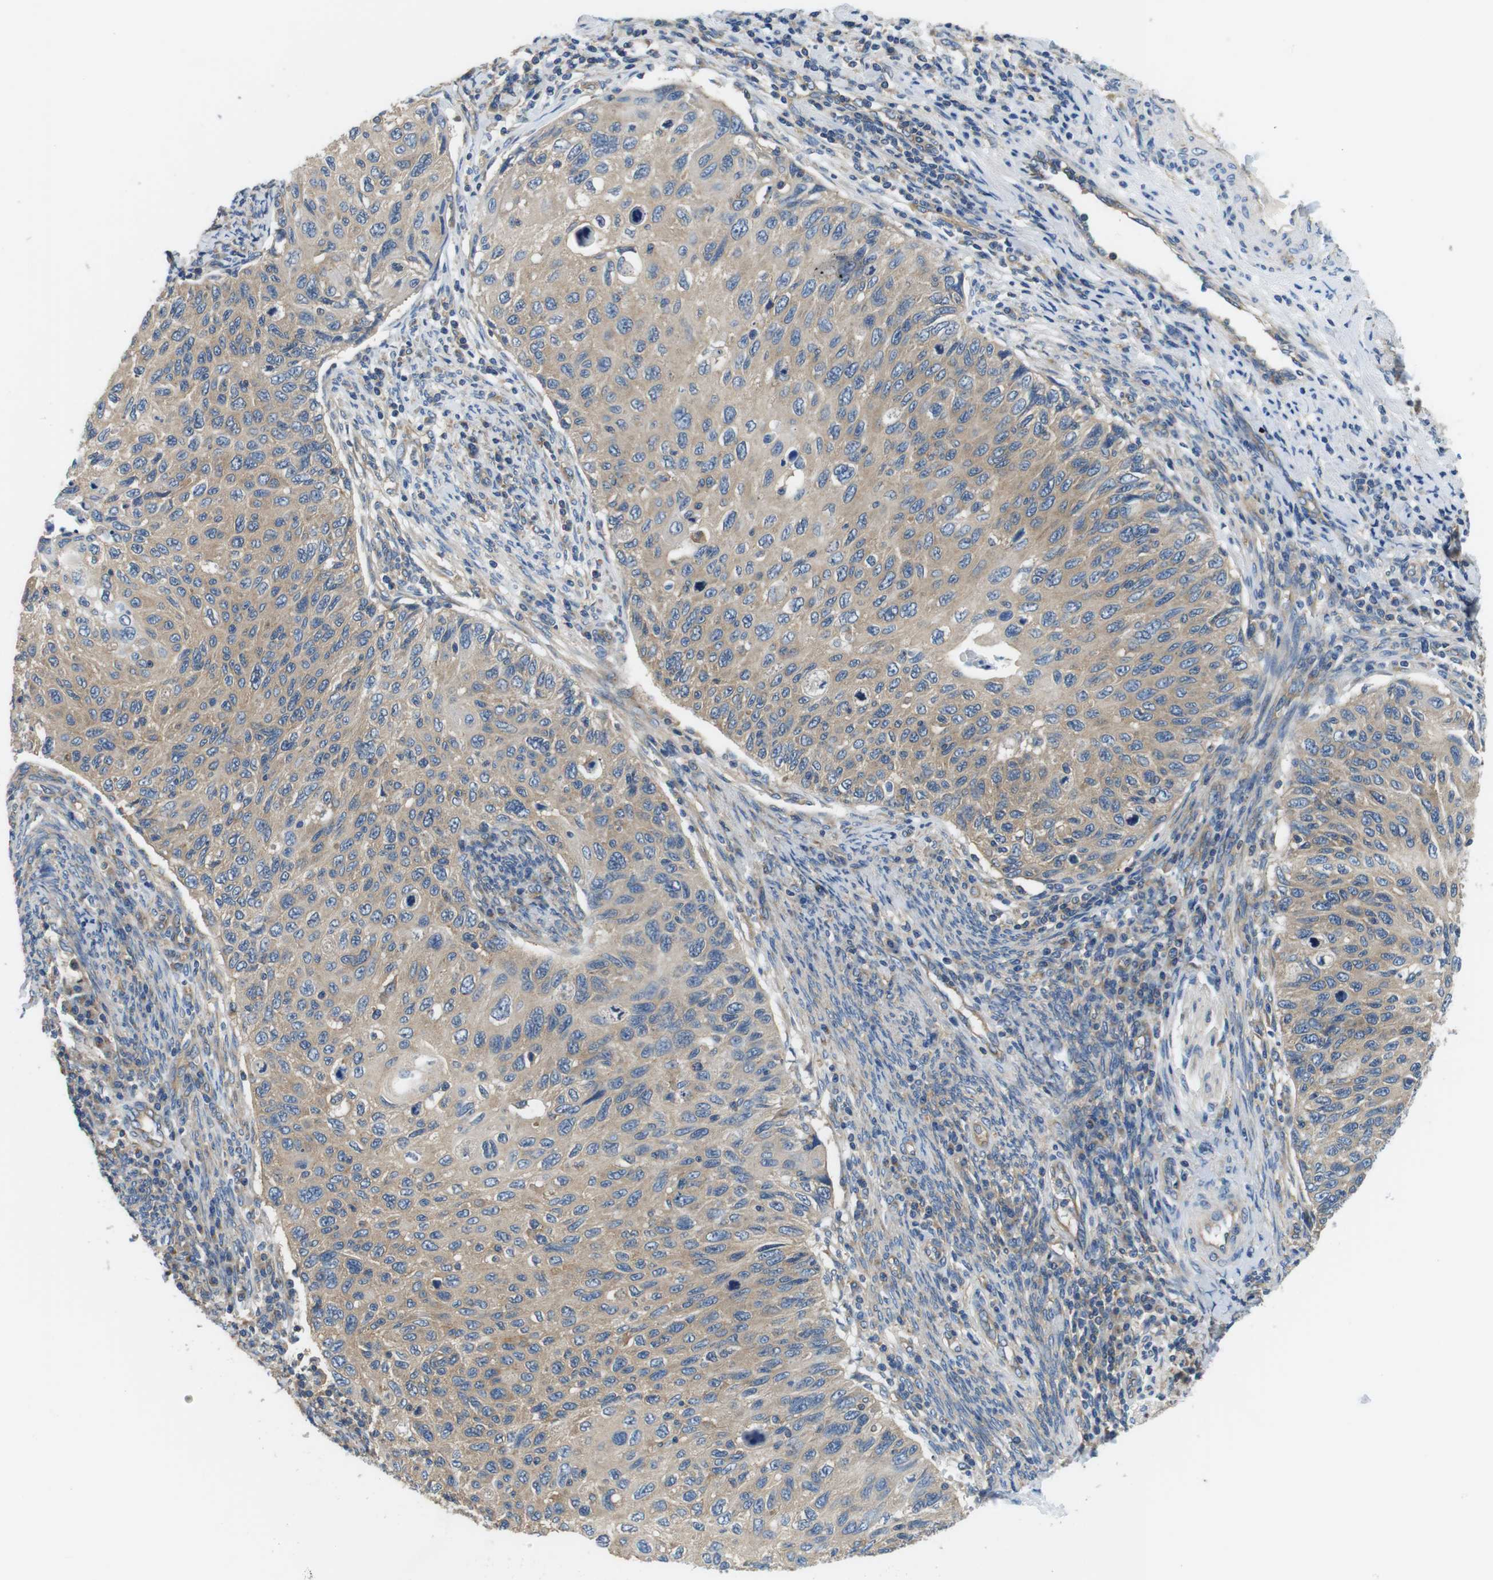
{"staining": {"intensity": "weak", "quantity": ">75%", "location": "cytoplasmic/membranous"}, "tissue": "cervical cancer", "cell_type": "Tumor cells", "image_type": "cancer", "snomed": [{"axis": "morphology", "description": "Squamous cell carcinoma, NOS"}, {"axis": "topography", "description": "Cervix"}], "caption": "Cervical squamous cell carcinoma stained for a protein (brown) exhibits weak cytoplasmic/membranous positive positivity in approximately >75% of tumor cells.", "gene": "DENND4C", "patient": {"sex": "female", "age": 70}}